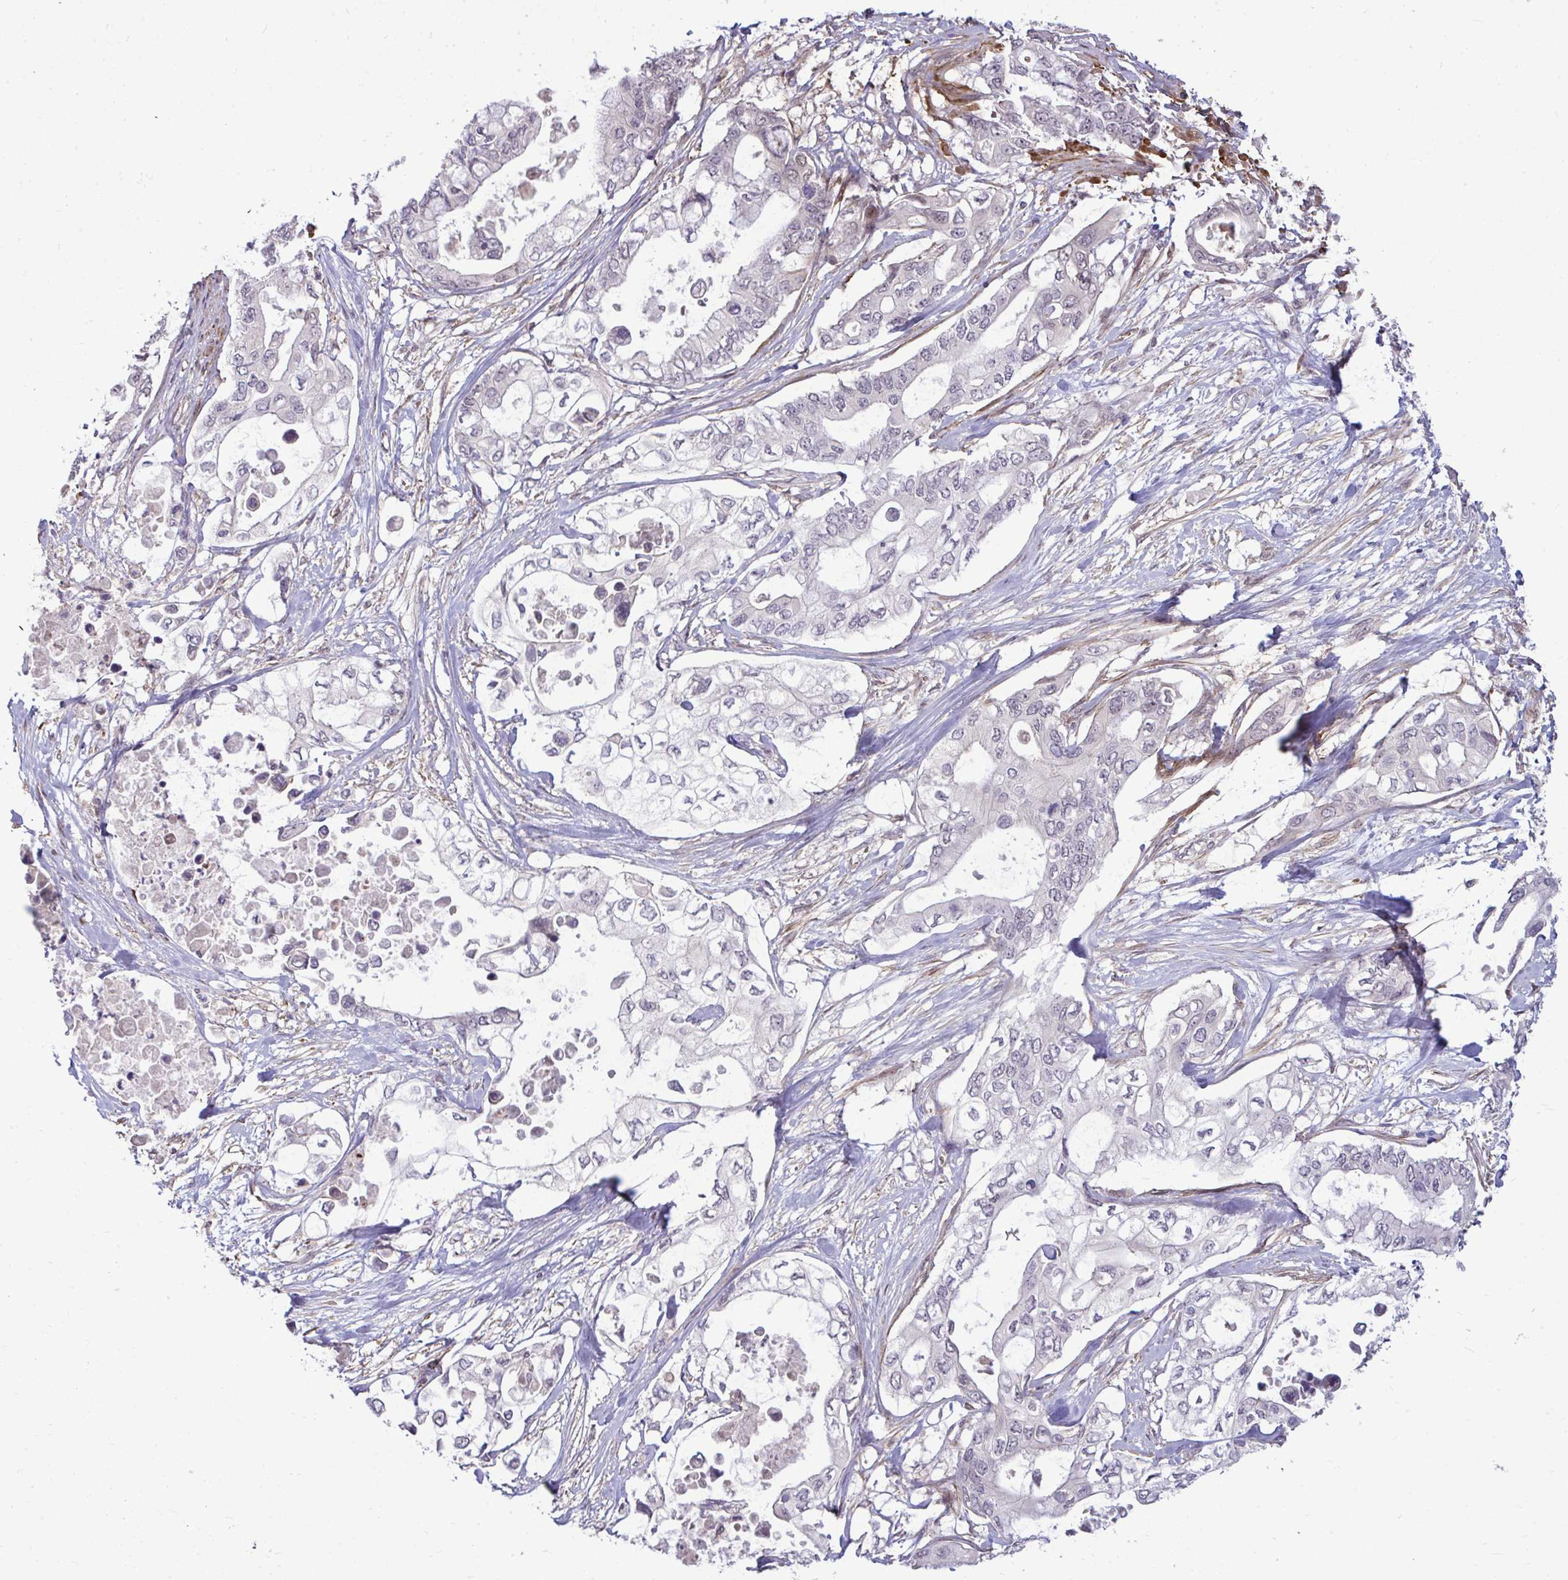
{"staining": {"intensity": "negative", "quantity": "none", "location": "none"}, "tissue": "pancreatic cancer", "cell_type": "Tumor cells", "image_type": "cancer", "snomed": [{"axis": "morphology", "description": "Adenocarcinoma, NOS"}, {"axis": "topography", "description": "Pancreas"}], "caption": "The immunohistochemistry (IHC) histopathology image has no significant positivity in tumor cells of pancreatic cancer (adenocarcinoma) tissue. Nuclei are stained in blue.", "gene": "ZSCAN9", "patient": {"sex": "female", "age": 63}}